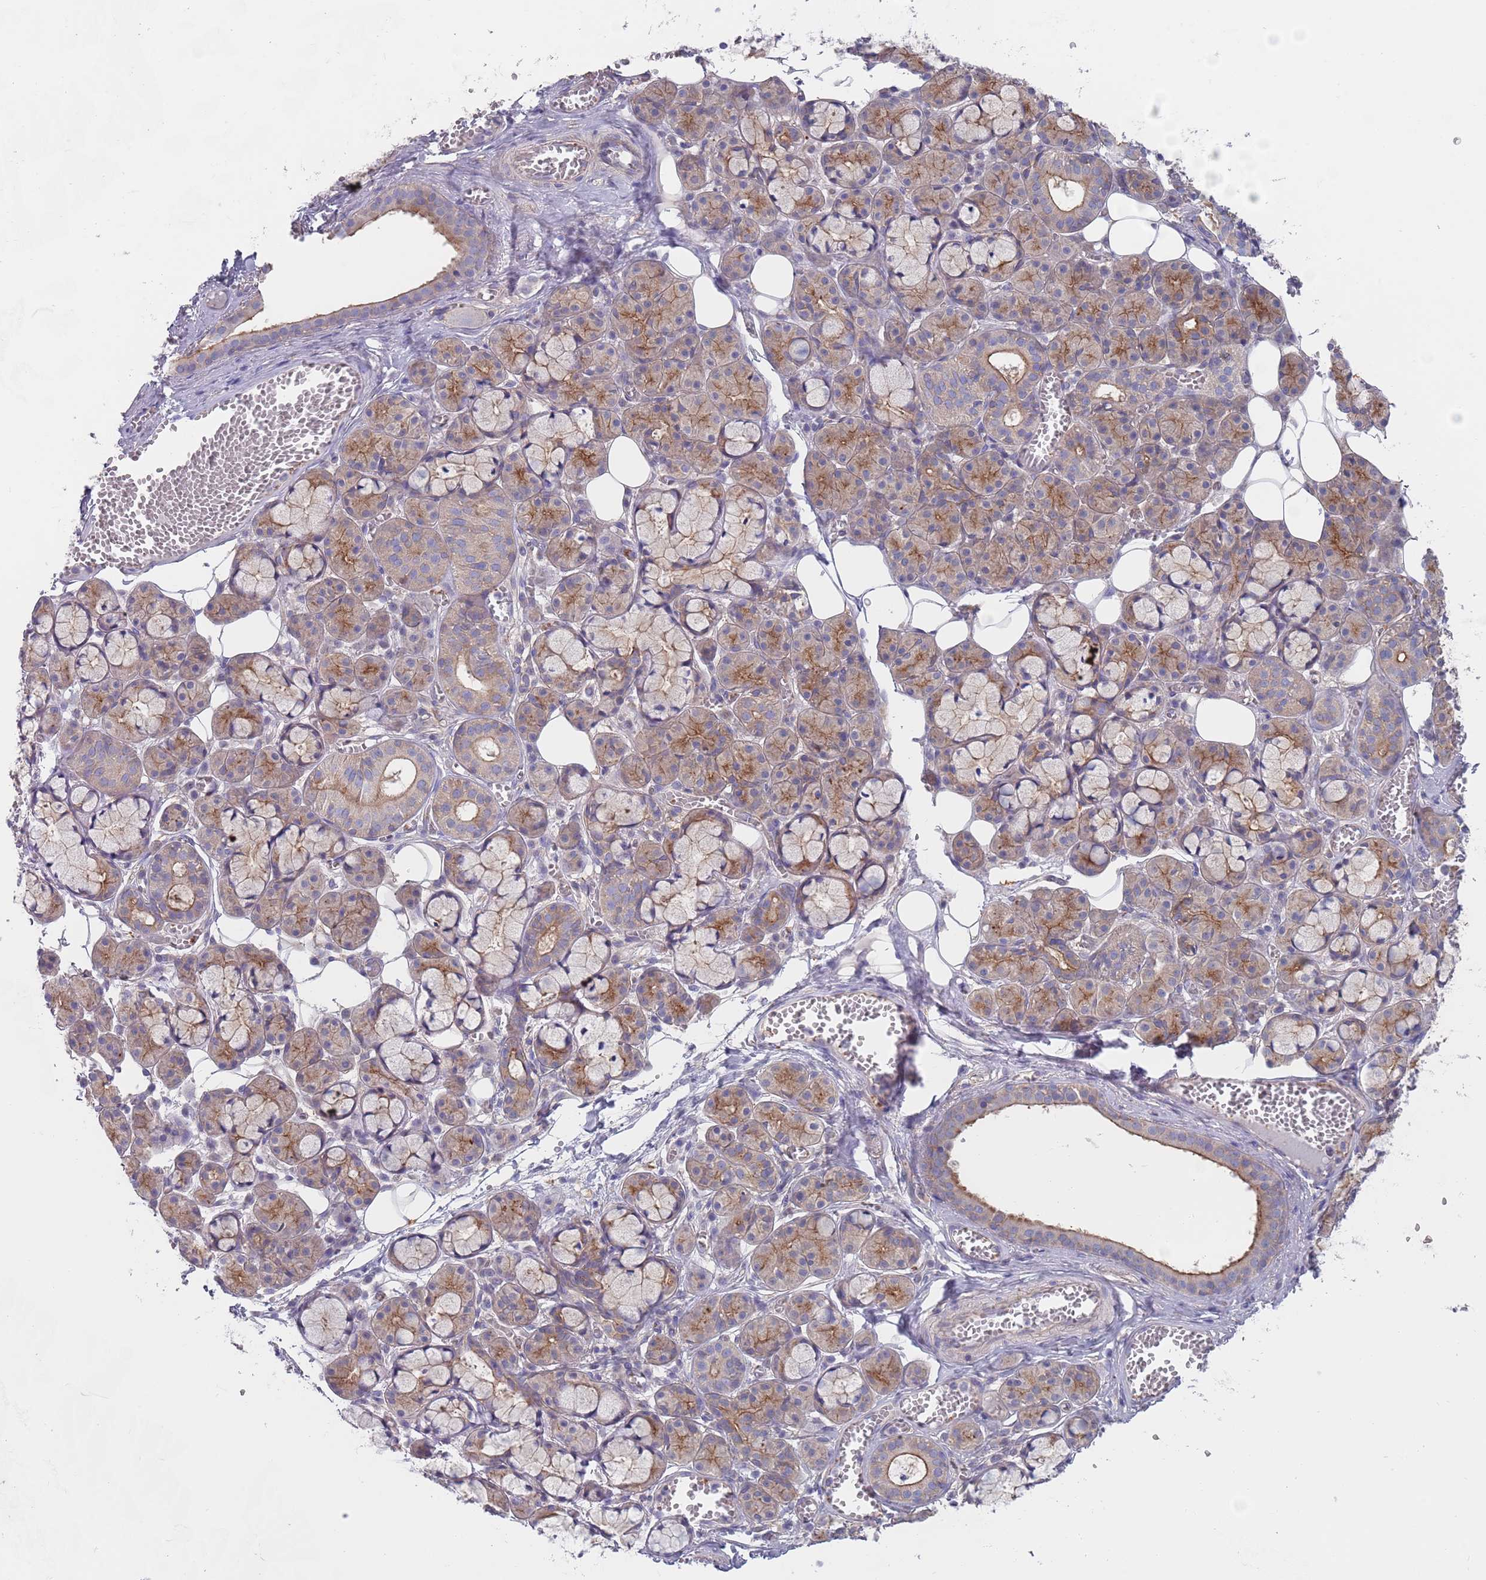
{"staining": {"intensity": "moderate", "quantity": "25%-75%", "location": "cytoplasmic/membranous"}, "tissue": "salivary gland", "cell_type": "Glandular cells", "image_type": "normal", "snomed": [{"axis": "morphology", "description": "Normal tissue, NOS"}, {"axis": "topography", "description": "Salivary gland"}], "caption": "This histopathology image exhibits immunohistochemistry (IHC) staining of unremarkable salivary gland, with medium moderate cytoplasmic/membranous positivity in about 25%-75% of glandular cells.", "gene": "APPL2", "patient": {"sex": "male", "age": 63}}